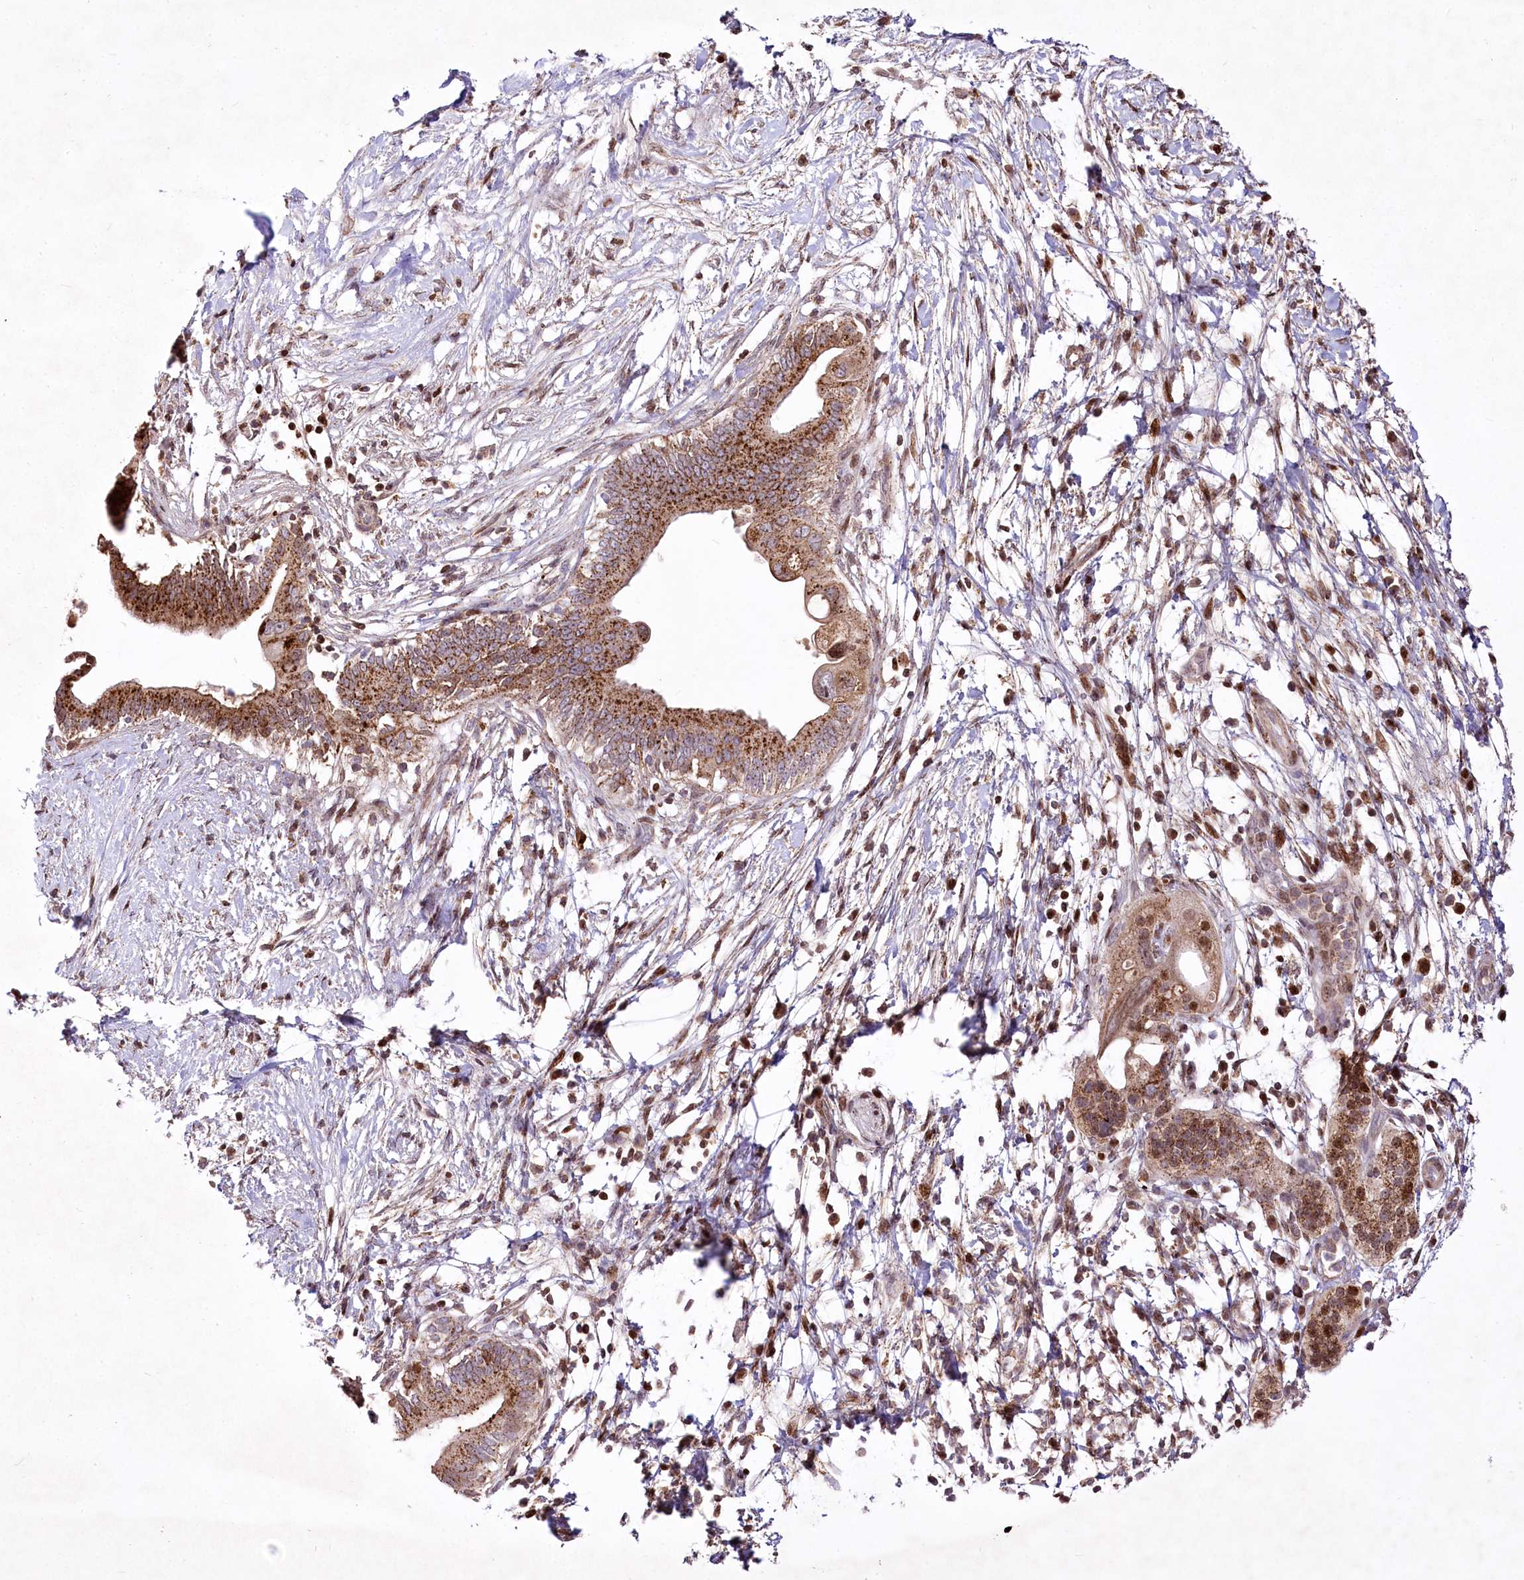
{"staining": {"intensity": "moderate", "quantity": ">75%", "location": "cytoplasmic/membranous,nuclear"}, "tissue": "pancreatic cancer", "cell_type": "Tumor cells", "image_type": "cancer", "snomed": [{"axis": "morphology", "description": "Adenocarcinoma, NOS"}, {"axis": "topography", "description": "Pancreas"}], "caption": "Brown immunohistochemical staining in human pancreatic cancer reveals moderate cytoplasmic/membranous and nuclear positivity in approximately >75% of tumor cells.", "gene": "ZFYVE27", "patient": {"sex": "male", "age": 68}}